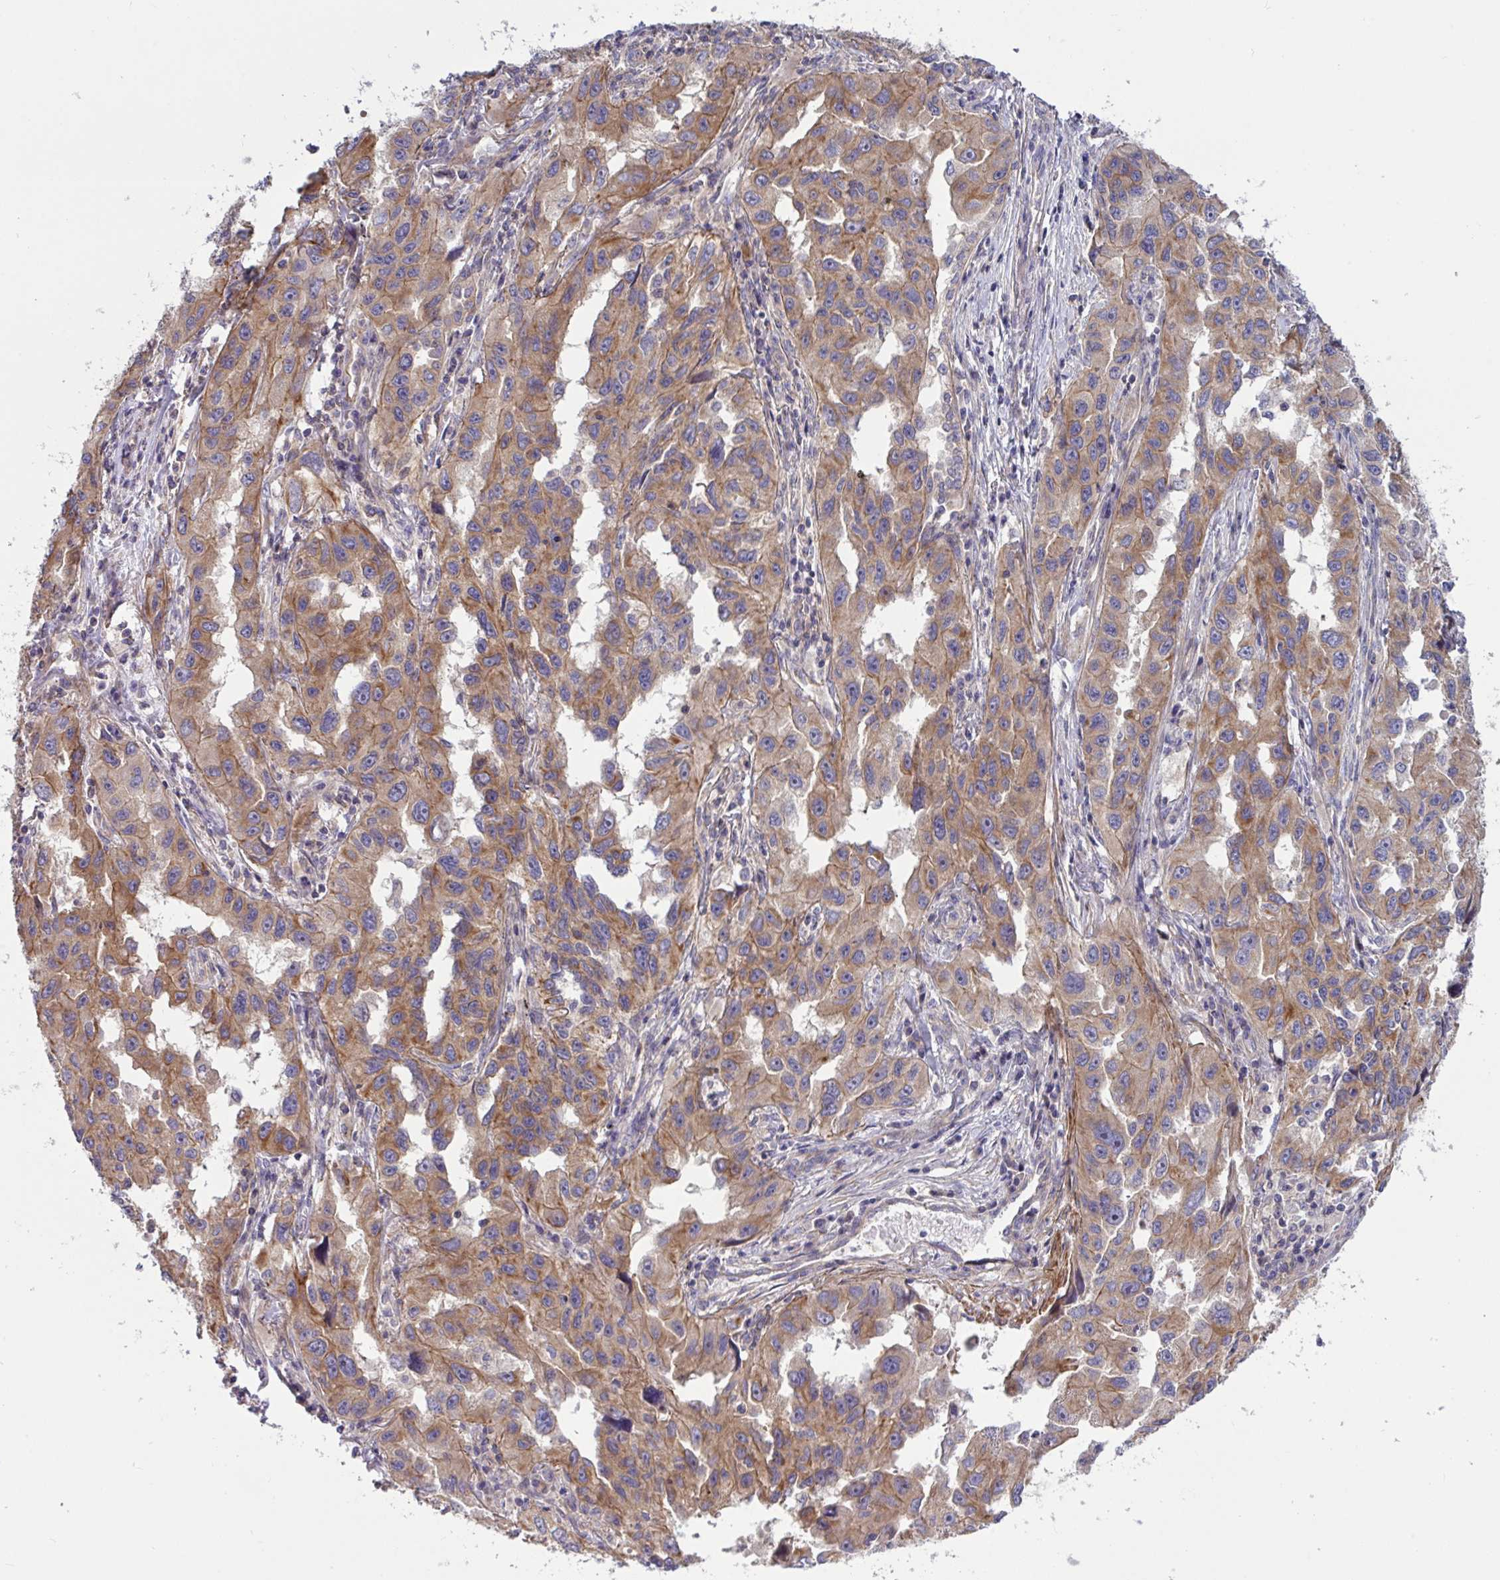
{"staining": {"intensity": "moderate", "quantity": ">75%", "location": "cytoplasmic/membranous"}, "tissue": "lung cancer", "cell_type": "Tumor cells", "image_type": "cancer", "snomed": [{"axis": "morphology", "description": "Adenocarcinoma, NOS"}, {"axis": "topography", "description": "Lung"}], "caption": "Protein staining demonstrates moderate cytoplasmic/membranous staining in approximately >75% of tumor cells in lung adenocarcinoma.", "gene": "TANK", "patient": {"sex": "female", "age": 73}}